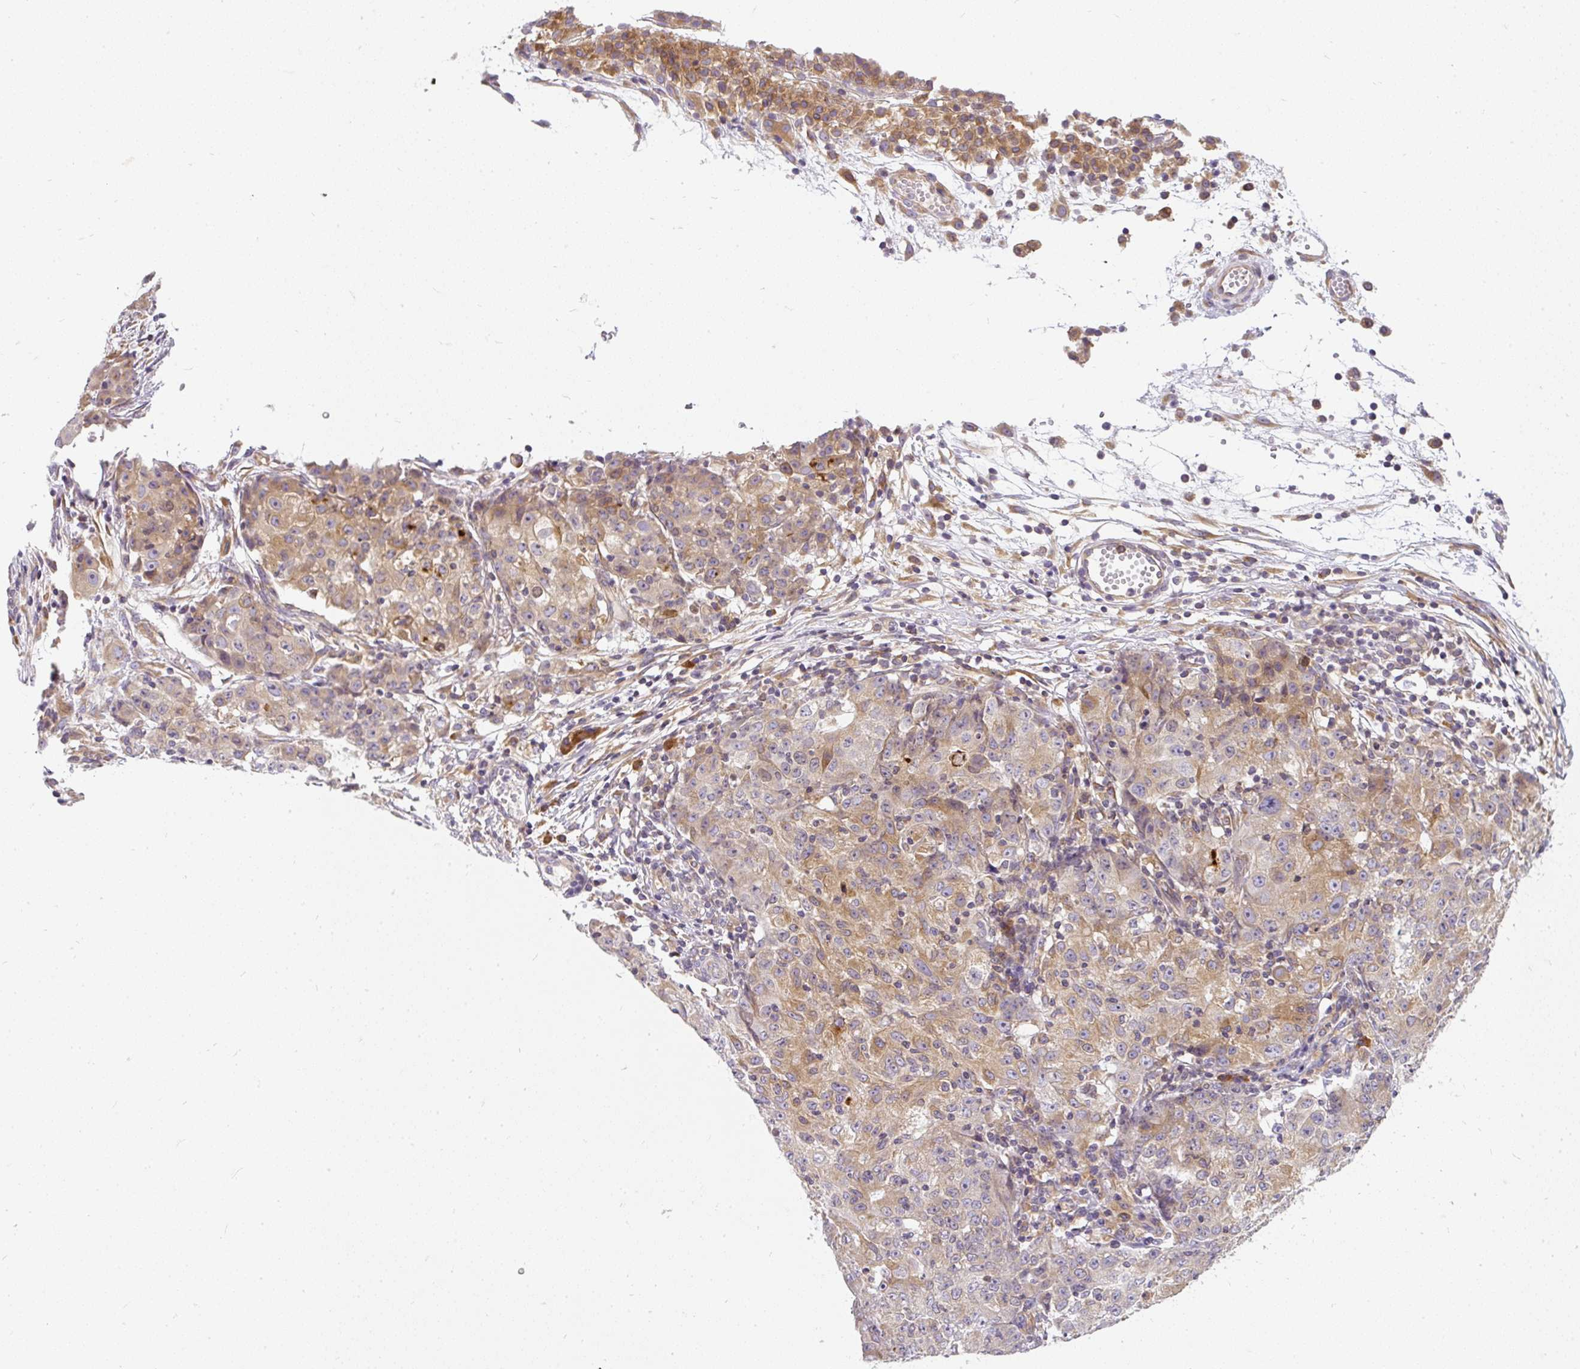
{"staining": {"intensity": "weak", "quantity": ">75%", "location": "cytoplasmic/membranous"}, "tissue": "ovarian cancer", "cell_type": "Tumor cells", "image_type": "cancer", "snomed": [{"axis": "morphology", "description": "Carcinoma, endometroid"}, {"axis": "topography", "description": "Ovary"}], "caption": "A high-resolution photomicrograph shows immunohistochemistry (IHC) staining of ovarian endometroid carcinoma, which shows weak cytoplasmic/membranous staining in approximately >75% of tumor cells.", "gene": "CYP20A1", "patient": {"sex": "female", "age": 42}}